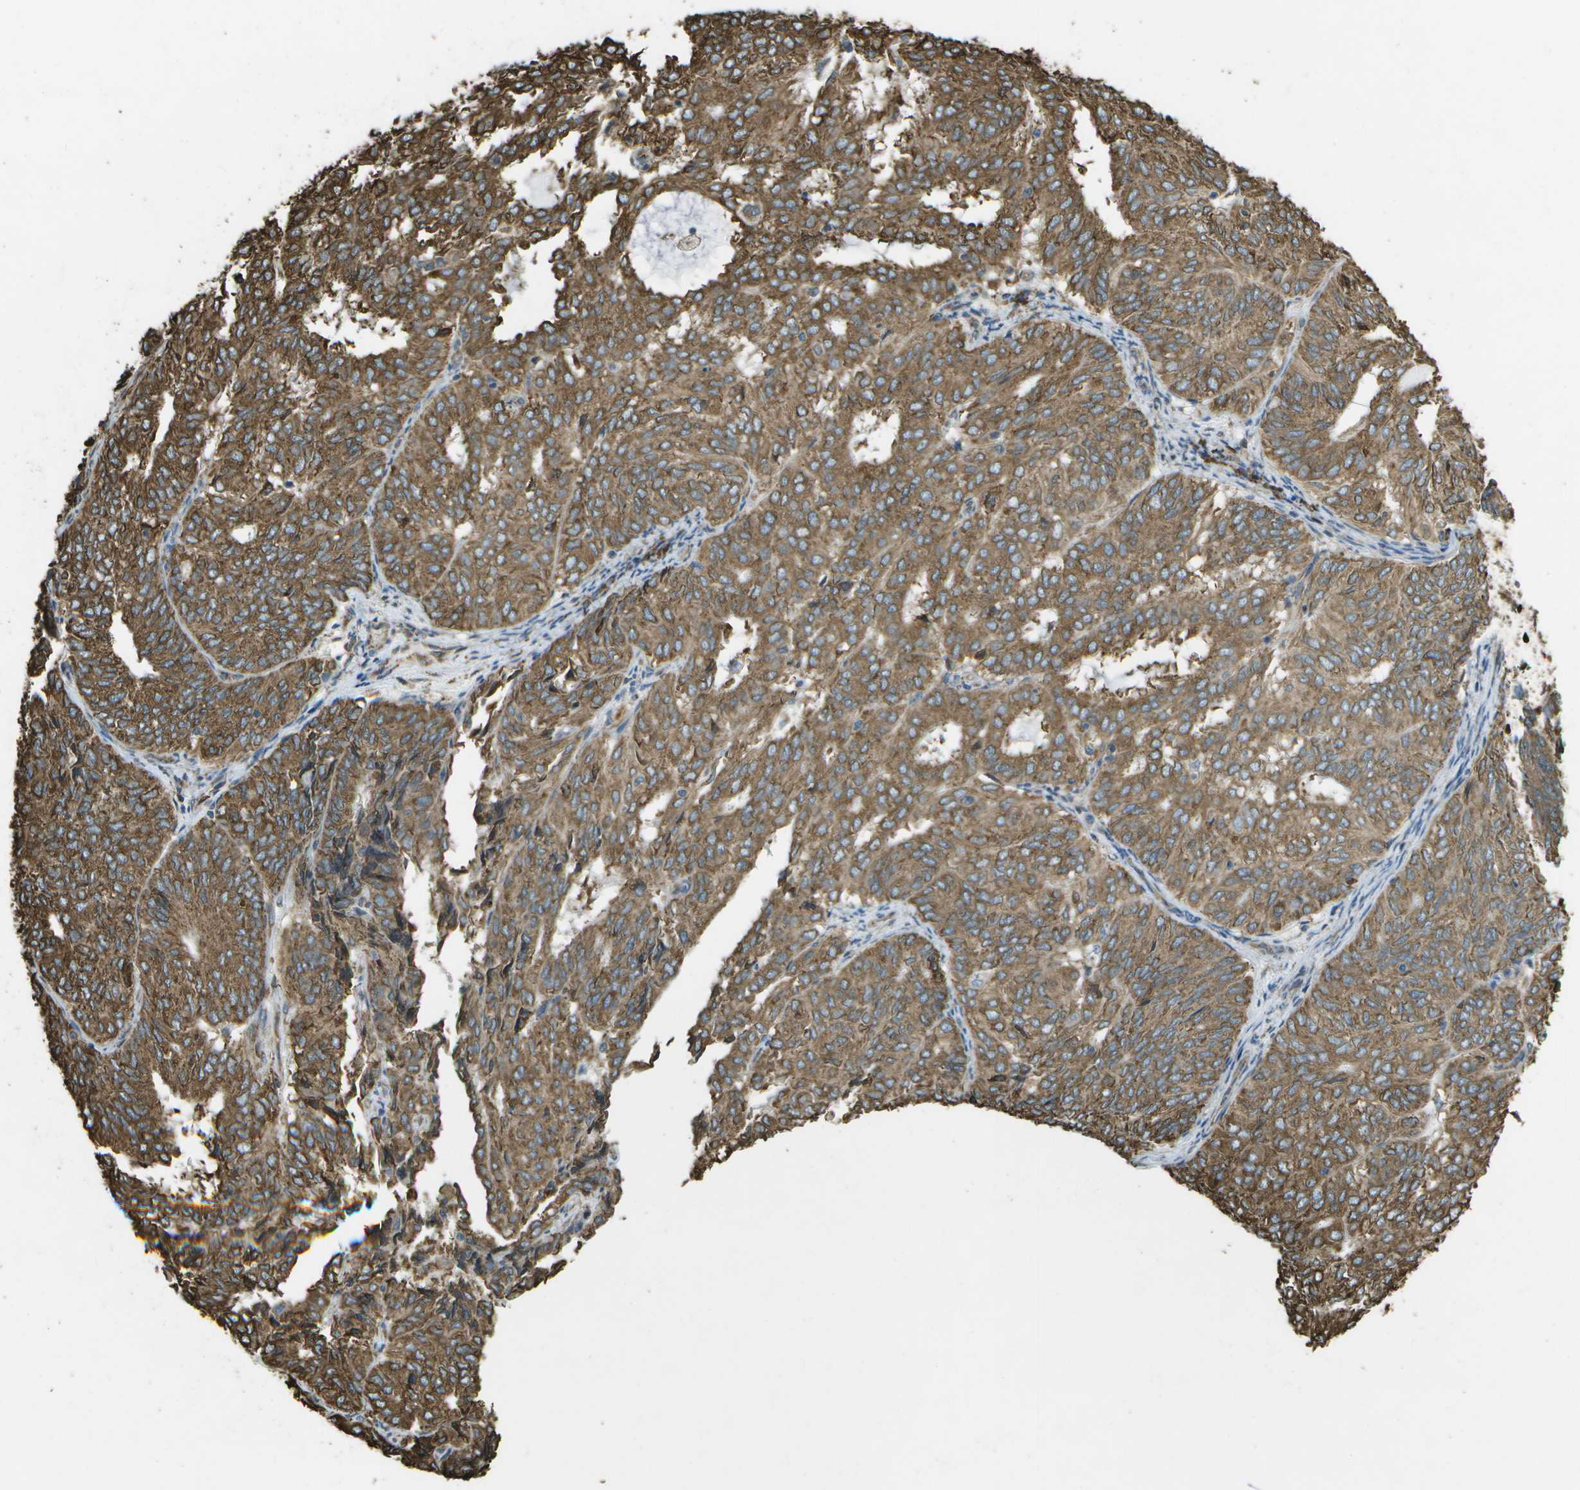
{"staining": {"intensity": "moderate", "quantity": ">75%", "location": "cytoplasmic/membranous"}, "tissue": "endometrial cancer", "cell_type": "Tumor cells", "image_type": "cancer", "snomed": [{"axis": "morphology", "description": "Adenocarcinoma, NOS"}, {"axis": "topography", "description": "Uterus"}], "caption": "About >75% of tumor cells in endometrial cancer display moderate cytoplasmic/membranous protein expression as visualized by brown immunohistochemical staining.", "gene": "PDIA4", "patient": {"sex": "female", "age": 60}}